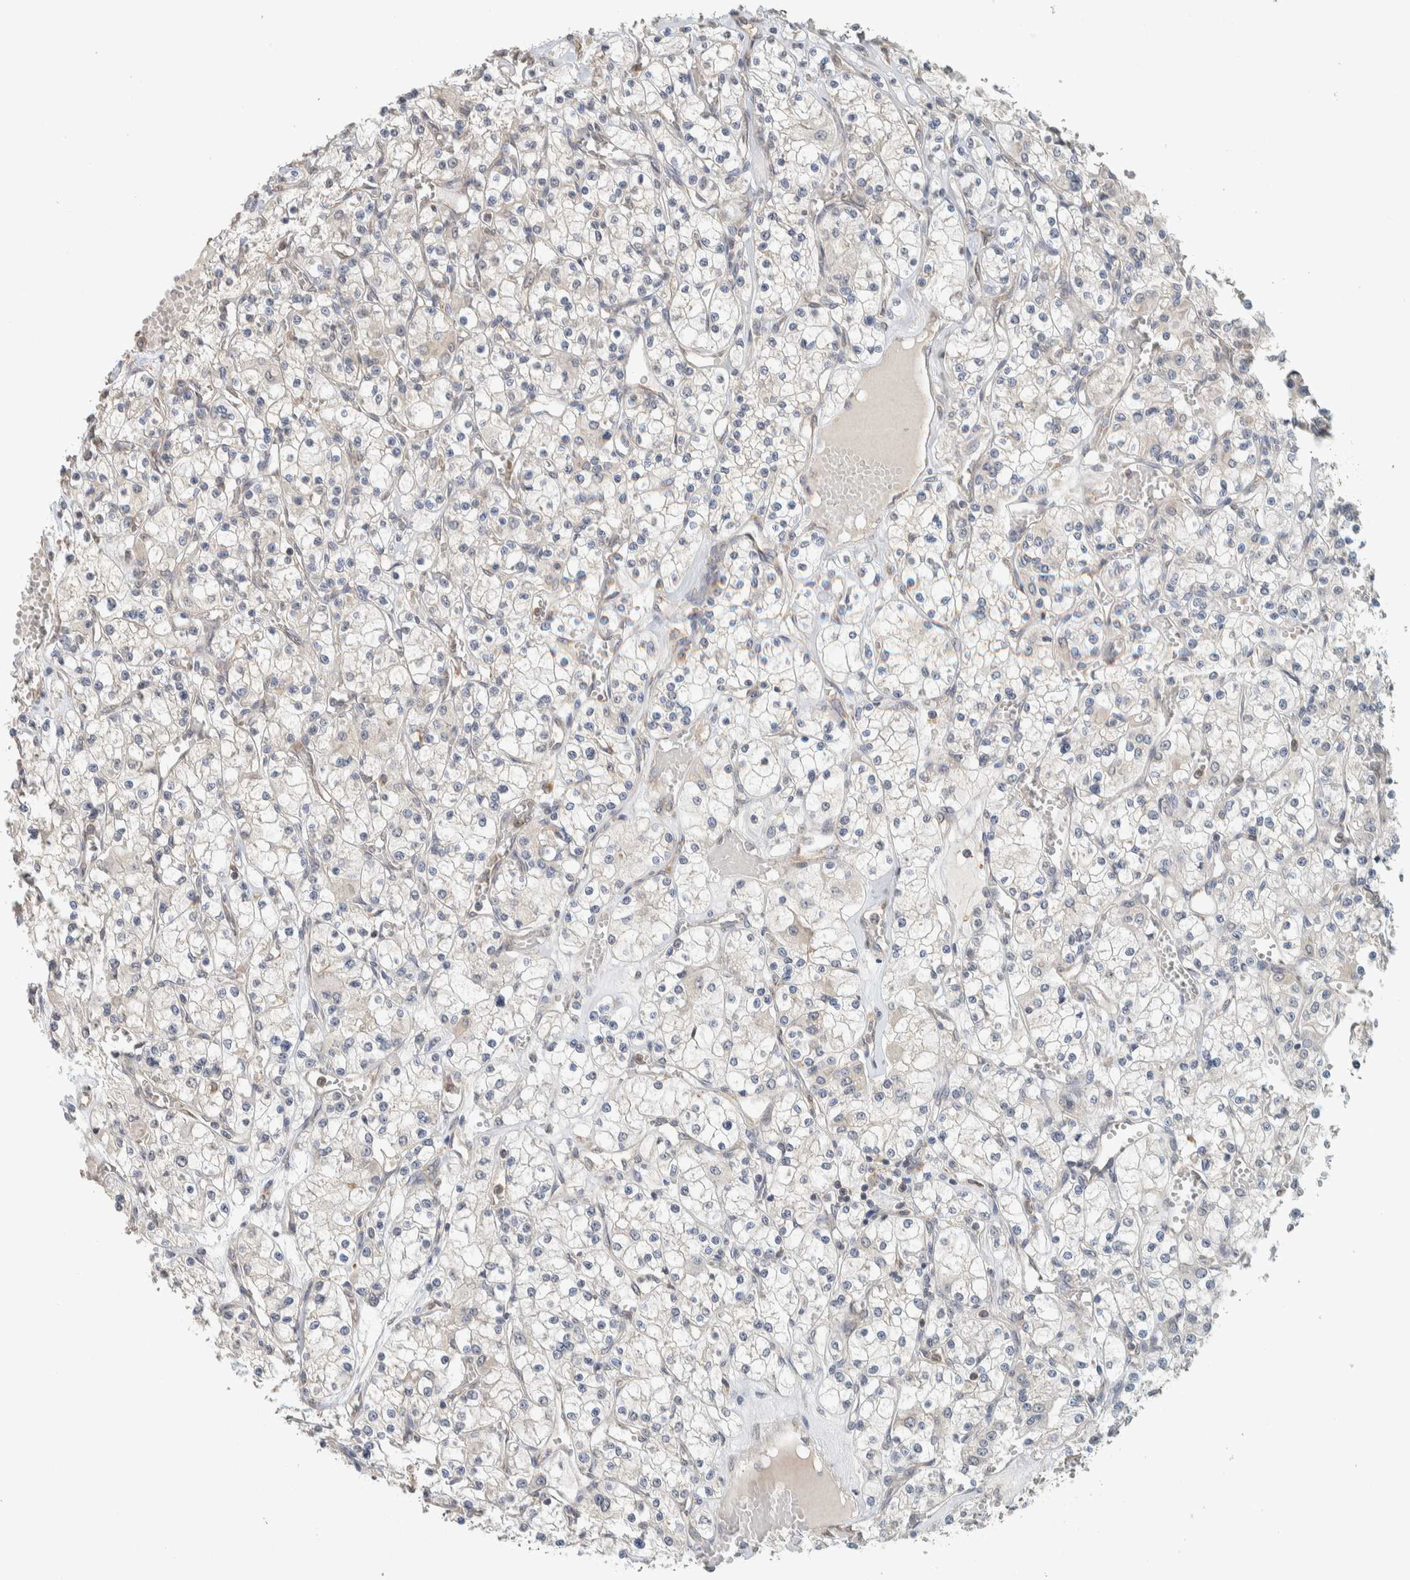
{"staining": {"intensity": "negative", "quantity": "none", "location": "none"}, "tissue": "renal cancer", "cell_type": "Tumor cells", "image_type": "cancer", "snomed": [{"axis": "morphology", "description": "Adenocarcinoma, NOS"}, {"axis": "topography", "description": "Kidney"}], "caption": "This is a photomicrograph of IHC staining of renal adenocarcinoma, which shows no expression in tumor cells.", "gene": "PDE7B", "patient": {"sex": "female", "age": 59}}